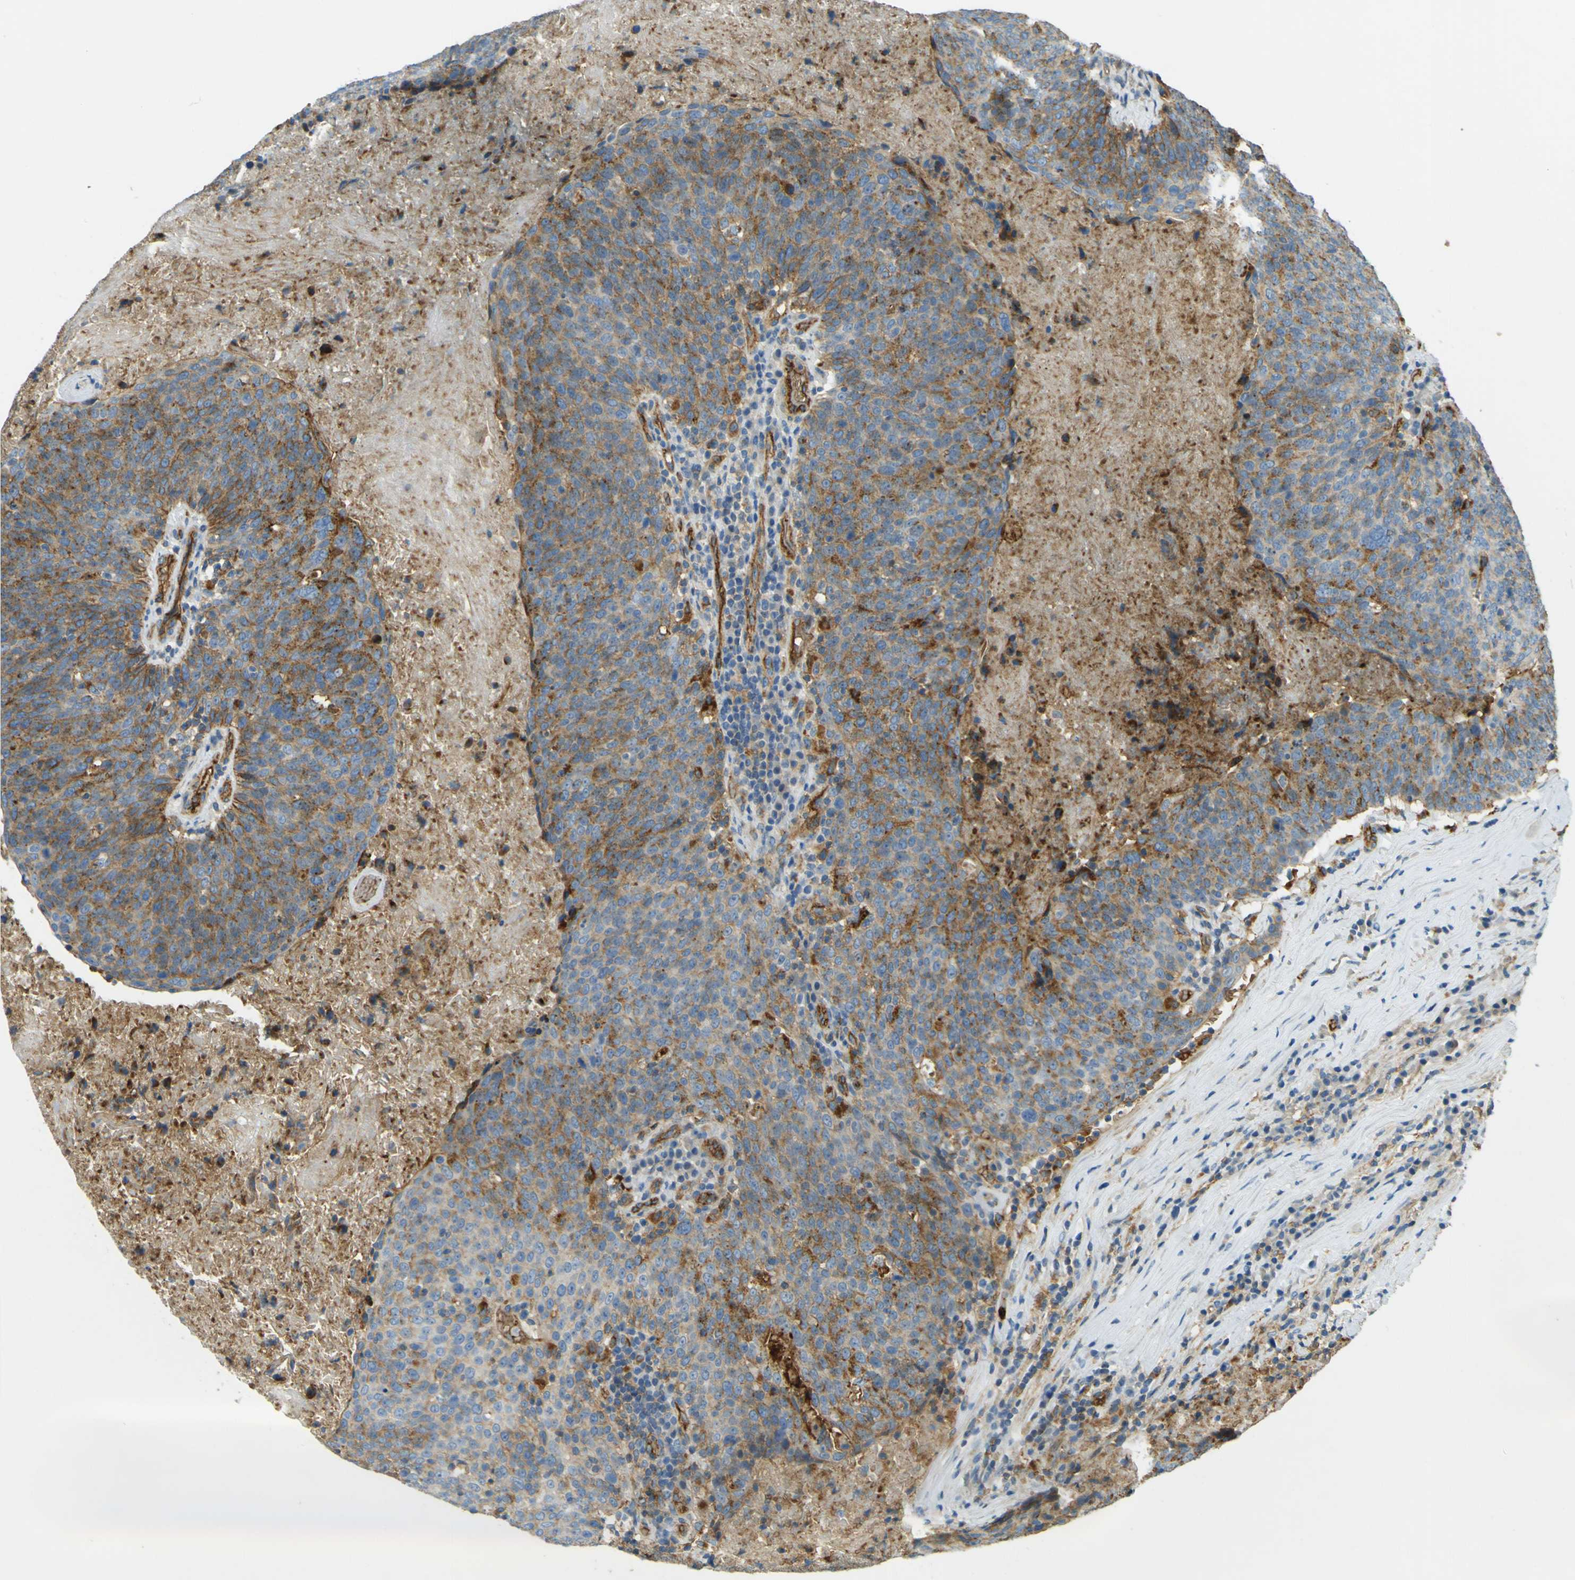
{"staining": {"intensity": "moderate", "quantity": ">75%", "location": "cytoplasmic/membranous"}, "tissue": "head and neck cancer", "cell_type": "Tumor cells", "image_type": "cancer", "snomed": [{"axis": "morphology", "description": "Squamous cell carcinoma, NOS"}, {"axis": "morphology", "description": "Squamous cell carcinoma, metastatic, NOS"}, {"axis": "topography", "description": "Lymph node"}, {"axis": "topography", "description": "Head-Neck"}], "caption": "Moderate cytoplasmic/membranous protein expression is appreciated in about >75% of tumor cells in head and neck cancer (metastatic squamous cell carcinoma).", "gene": "PLXDC1", "patient": {"sex": "male", "age": 62}}